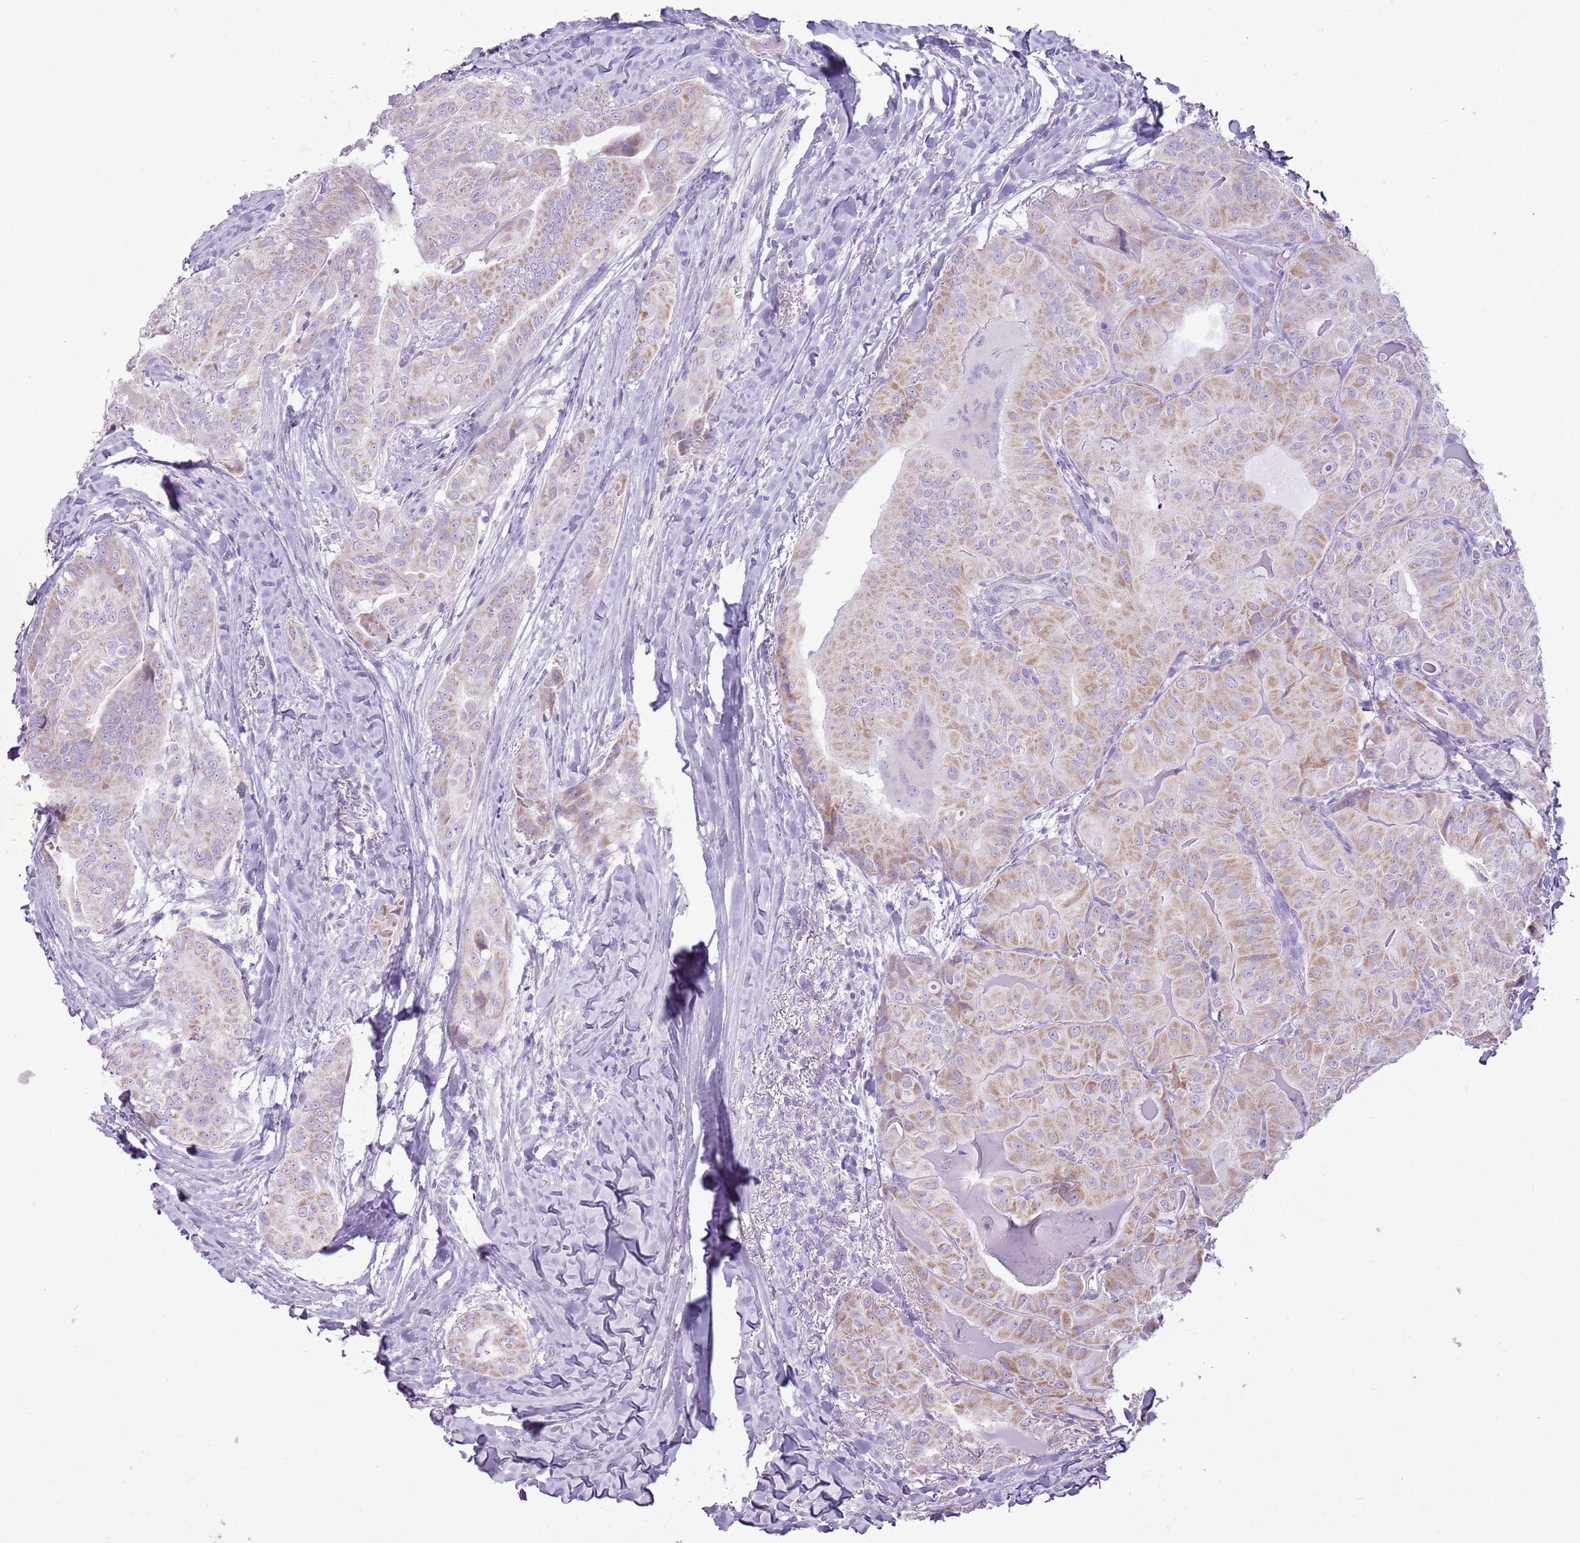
{"staining": {"intensity": "moderate", "quantity": "25%-75%", "location": "cytoplasmic/membranous"}, "tissue": "thyroid cancer", "cell_type": "Tumor cells", "image_type": "cancer", "snomed": [{"axis": "morphology", "description": "Papillary adenocarcinoma, NOS"}, {"axis": "topography", "description": "Thyroid gland"}], "caption": "Tumor cells demonstrate medium levels of moderate cytoplasmic/membranous expression in about 25%-75% of cells in human papillary adenocarcinoma (thyroid).", "gene": "RPL3L", "patient": {"sex": "female", "age": 68}}